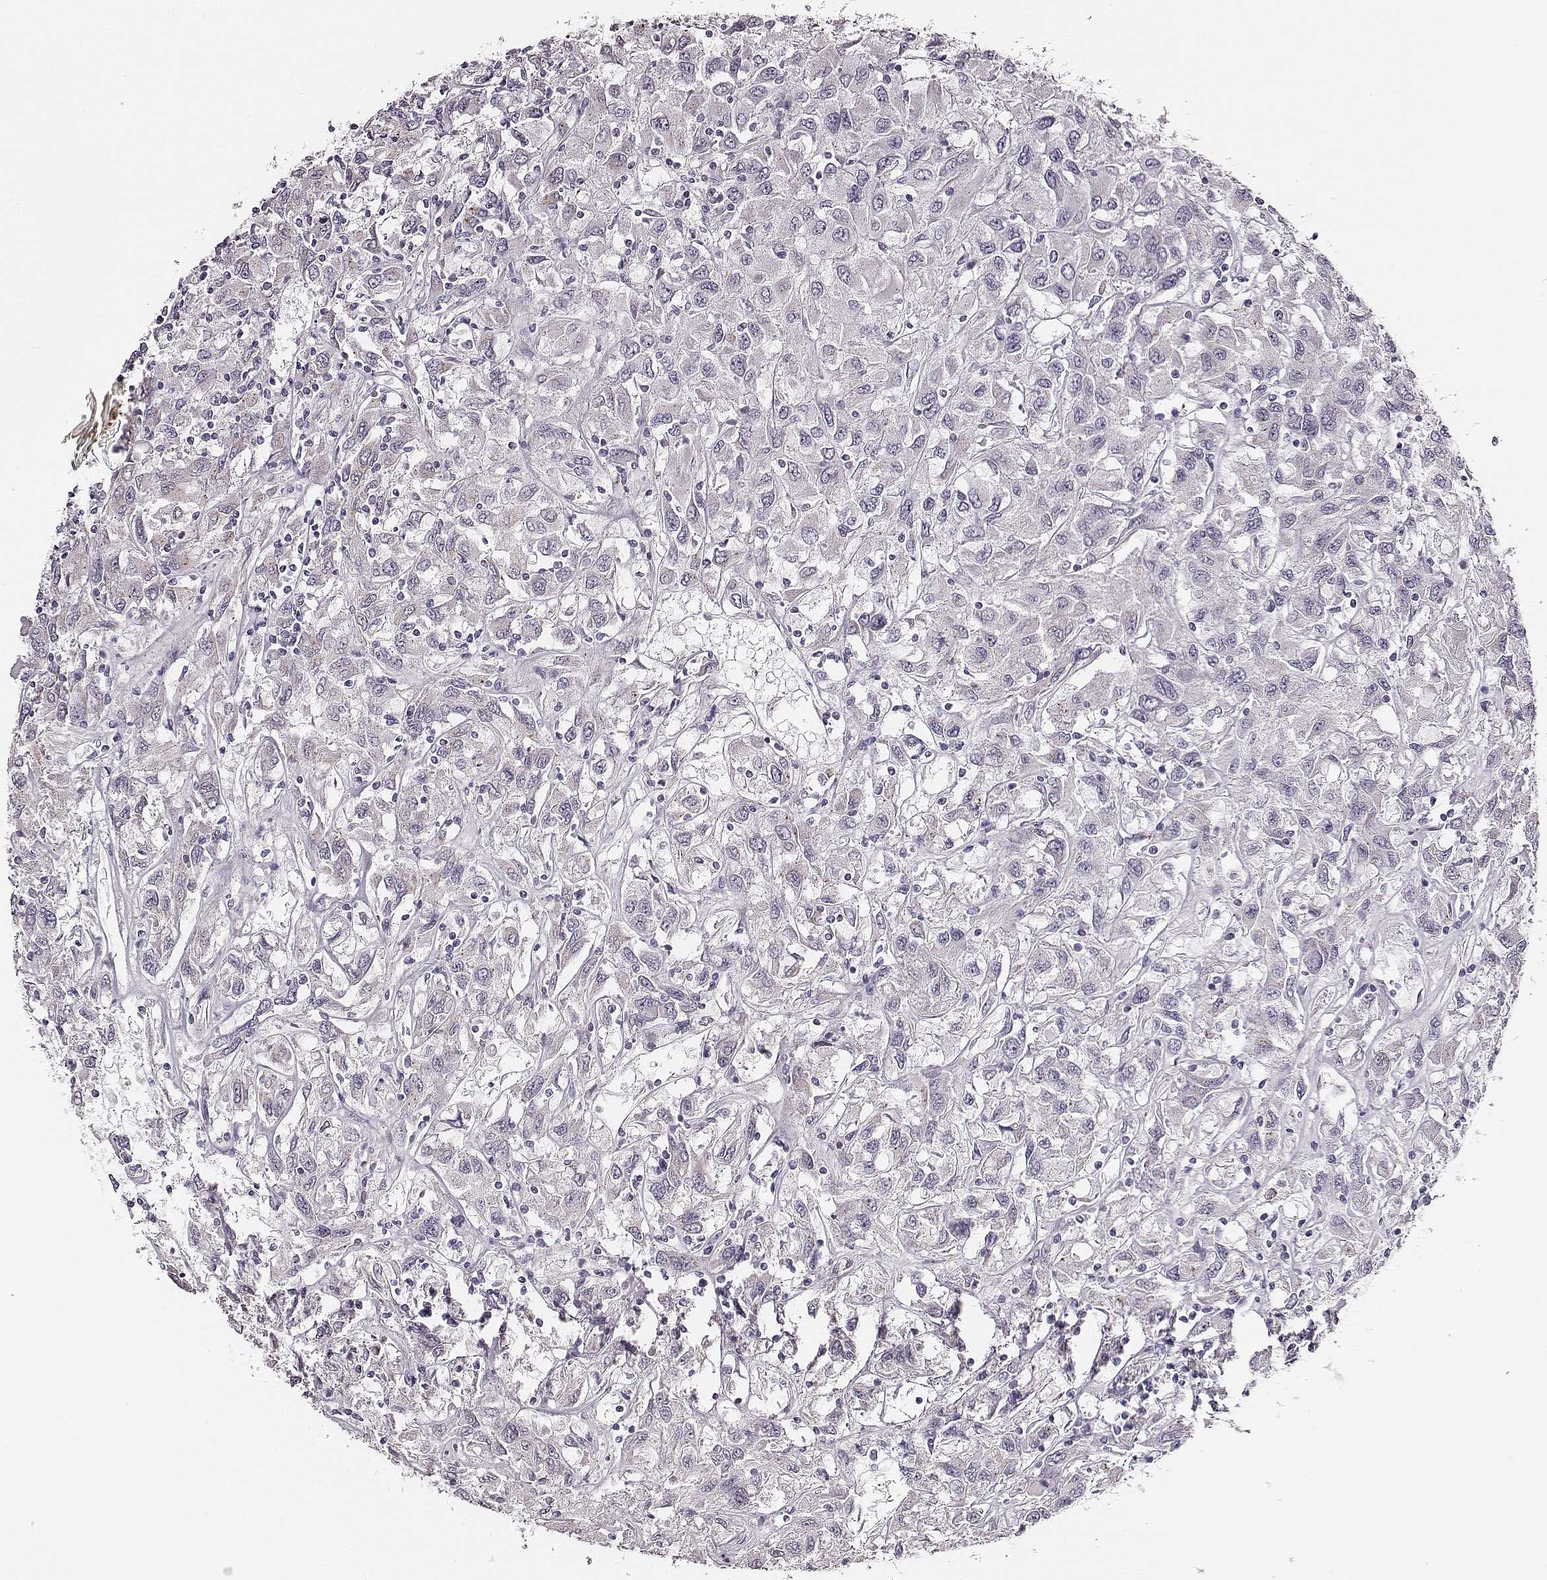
{"staining": {"intensity": "negative", "quantity": "none", "location": "none"}, "tissue": "renal cancer", "cell_type": "Tumor cells", "image_type": "cancer", "snomed": [{"axis": "morphology", "description": "Adenocarcinoma, NOS"}, {"axis": "topography", "description": "Kidney"}], "caption": "DAB (3,3'-diaminobenzidine) immunohistochemical staining of human renal cancer displays no significant positivity in tumor cells.", "gene": "UBL4B", "patient": {"sex": "female", "age": 76}}